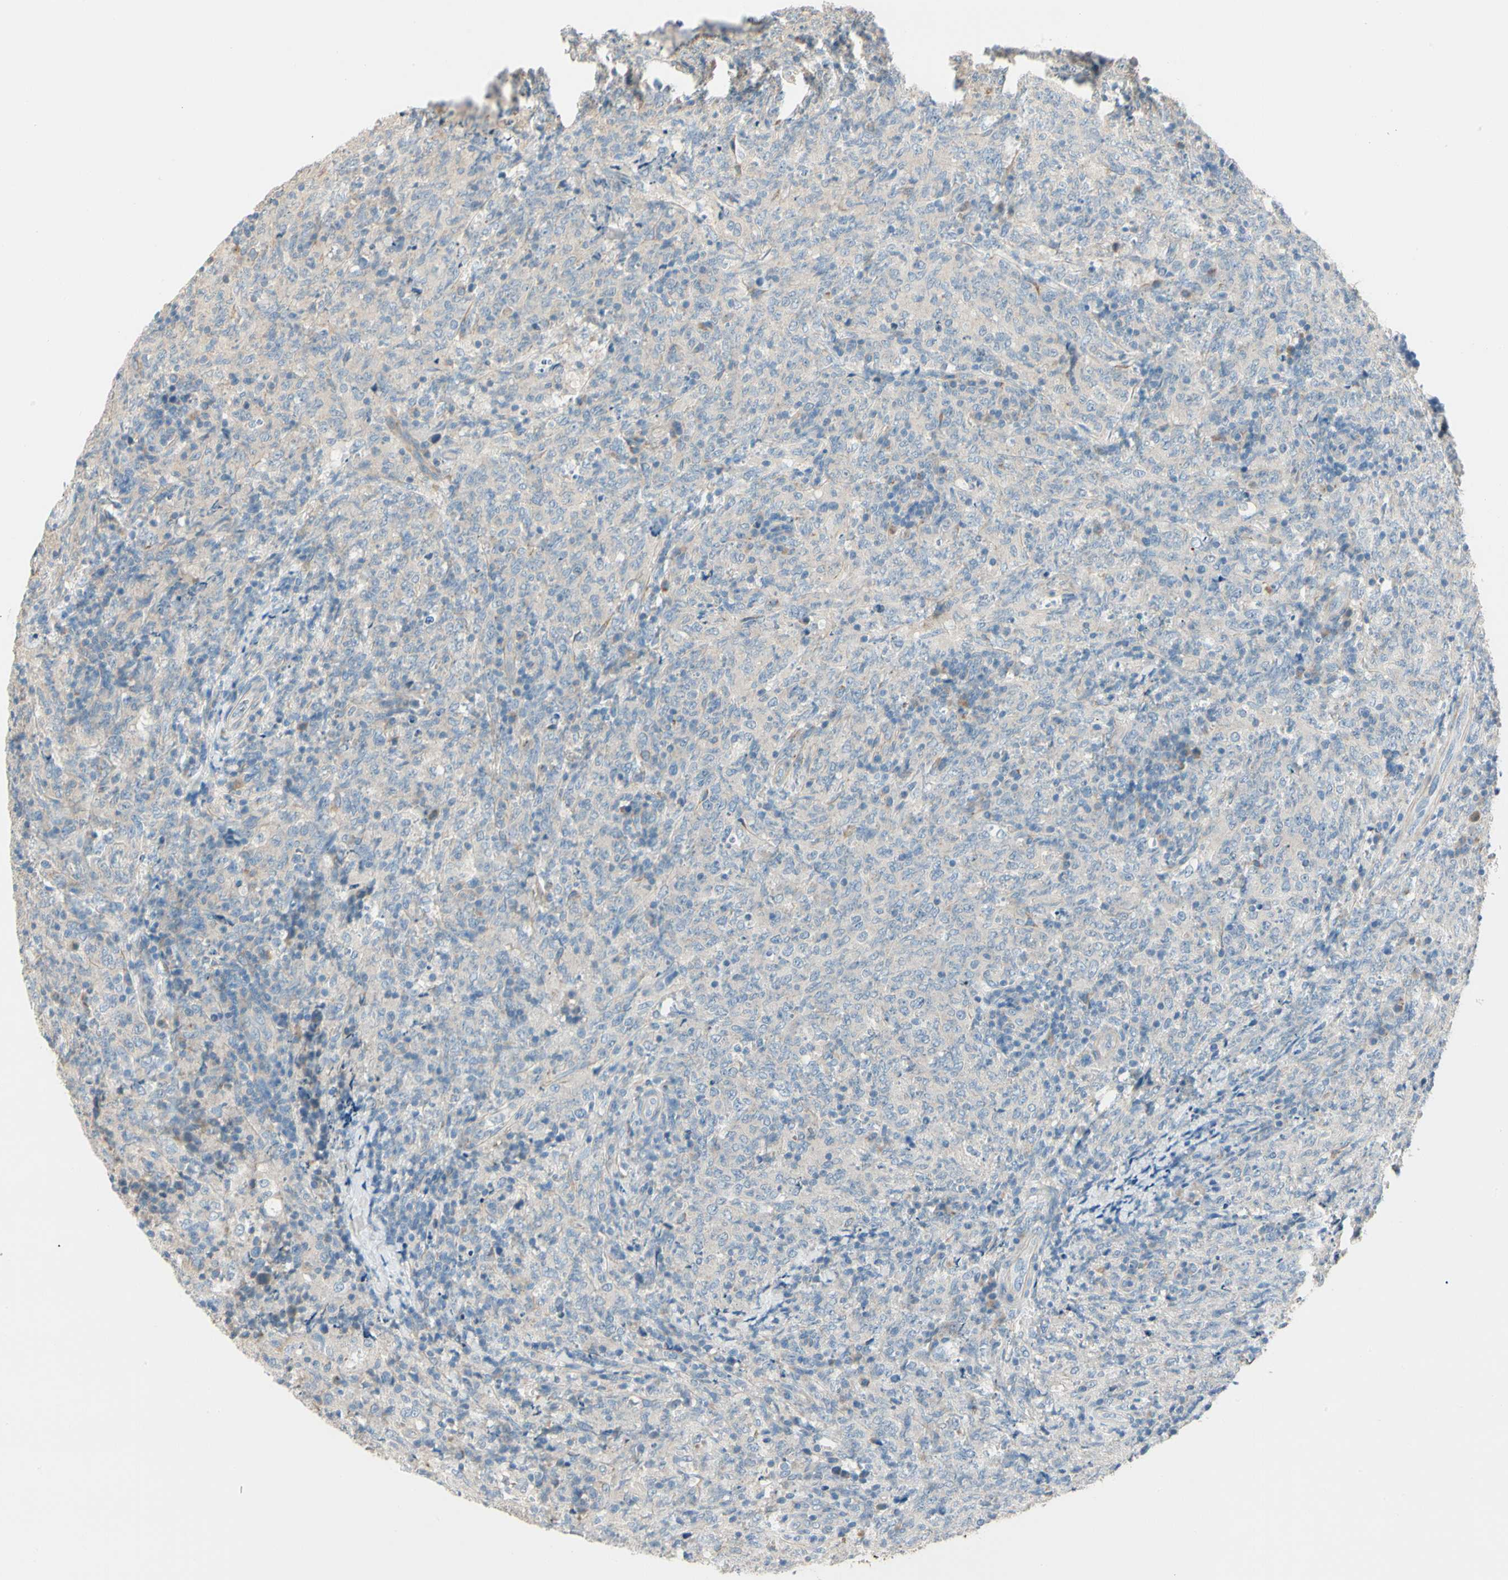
{"staining": {"intensity": "negative", "quantity": "none", "location": "none"}, "tissue": "lymphoma", "cell_type": "Tumor cells", "image_type": "cancer", "snomed": [{"axis": "morphology", "description": "Malignant lymphoma, non-Hodgkin's type, High grade"}, {"axis": "topography", "description": "Tonsil"}], "caption": "Malignant lymphoma, non-Hodgkin's type (high-grade) was stained to show a protein in brown. There is no significant expression in tumor cells. The staining was performed using DAB to visualize the protein expression in brown, while the nuclei were stained in blue with hematoxylin (Magnification: 20x).", "gene": "DUSP12", "patient": {"sex": "female", "age": 36}}